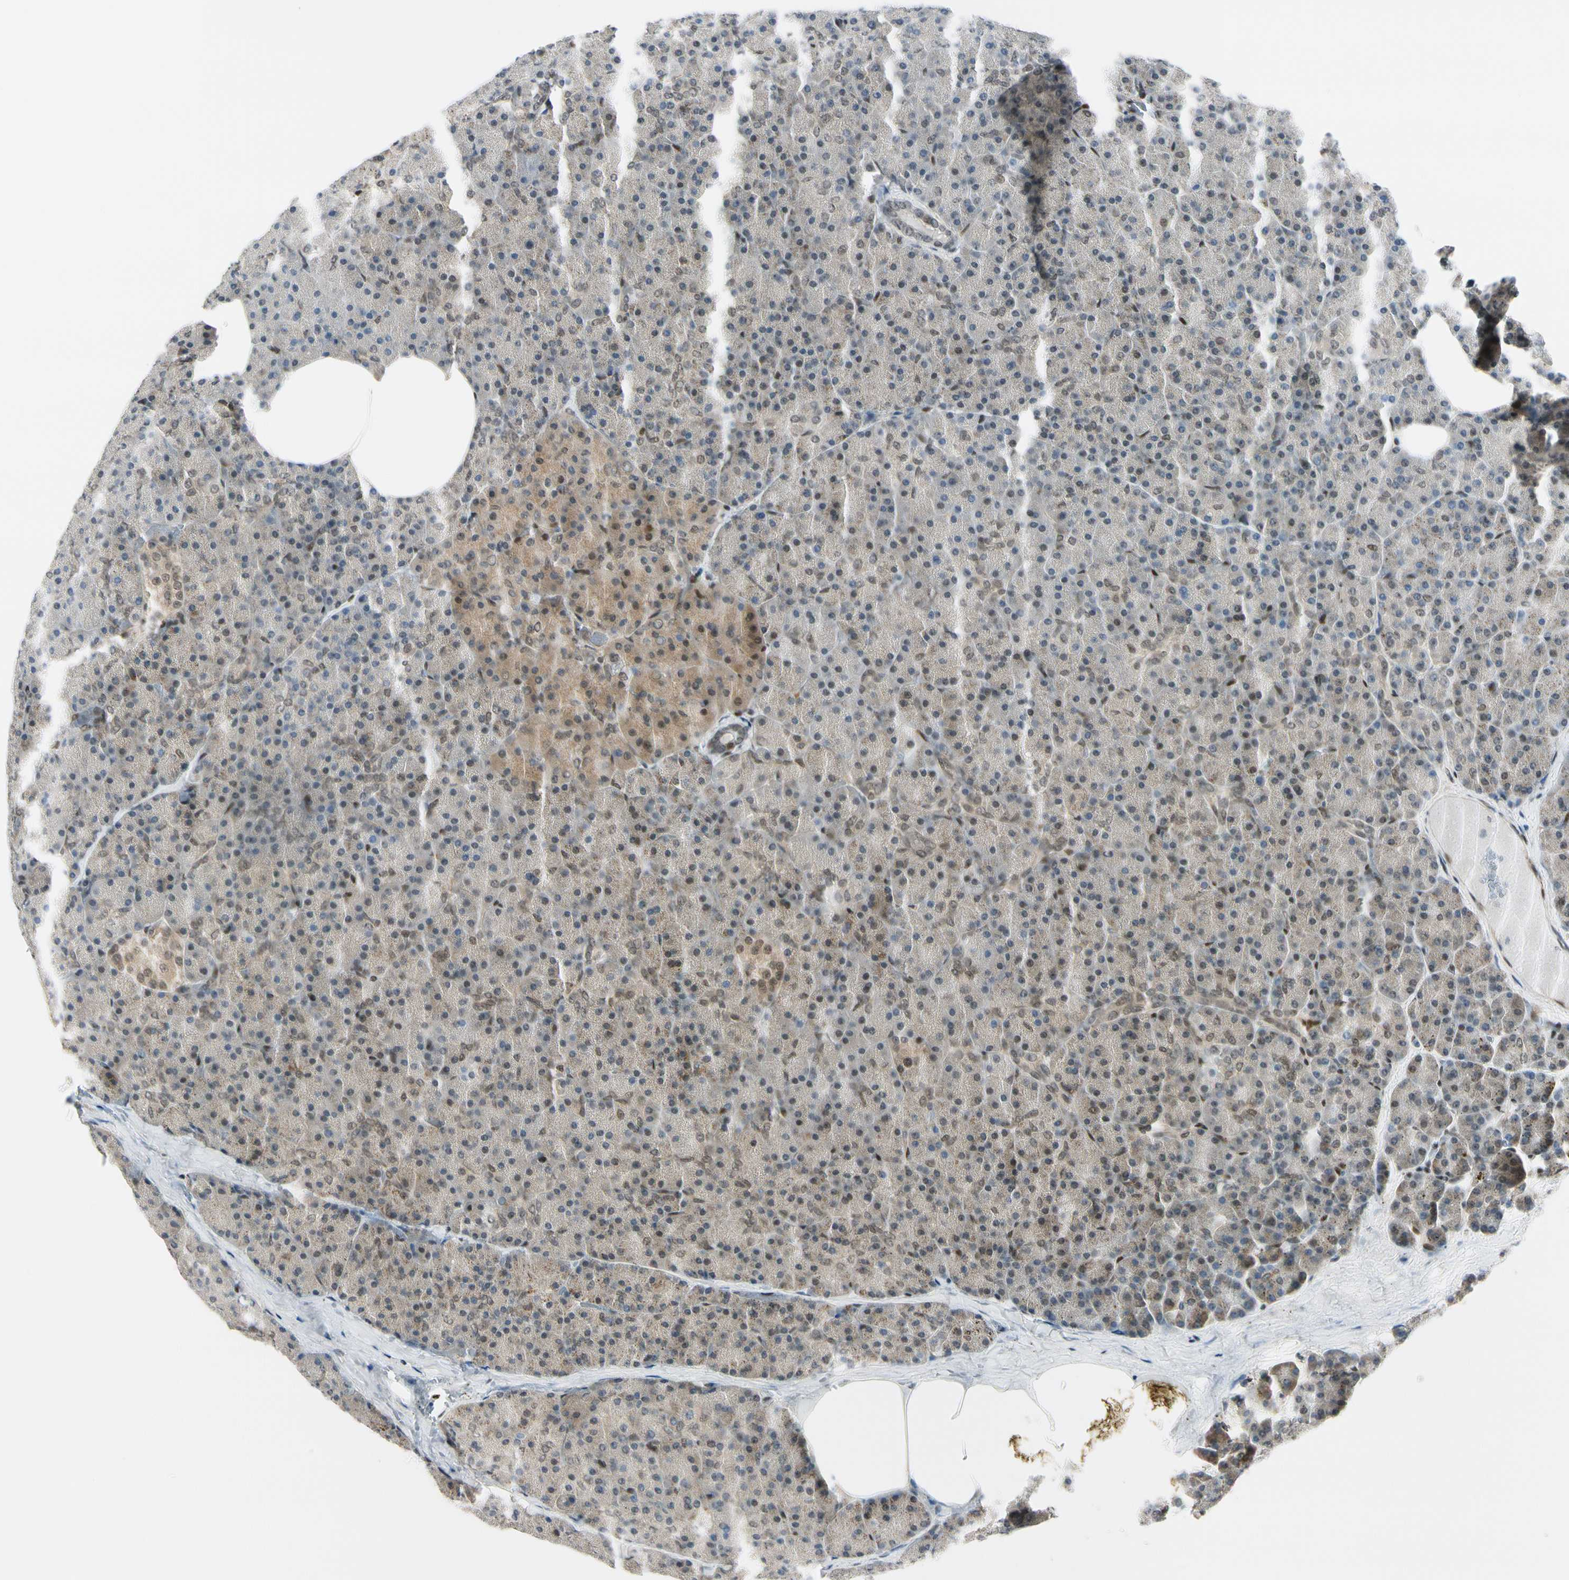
{"staining": {"intensity": "moderate", "quantity": "<25%", "location": "cytoplasmic/membranous,nuclear"}, "tissue": "pancreas", "cell_type": "Exocrine glandular cells", "image_type": "normal", "snomed": [{"axis": "morphology", "description": "Normal tissue, NOS"}, {"axis": "topography", "description": "Pancreas"}], "caption": "Moderate cytoplasmic/membranous,nuclear staining for a protein is seen in approximately <25% of exocrine glandular cells of normal pancreas using immunohistochemistry.", "gene": "DAXX", "patient": {"sex": "female", "age": 35}}